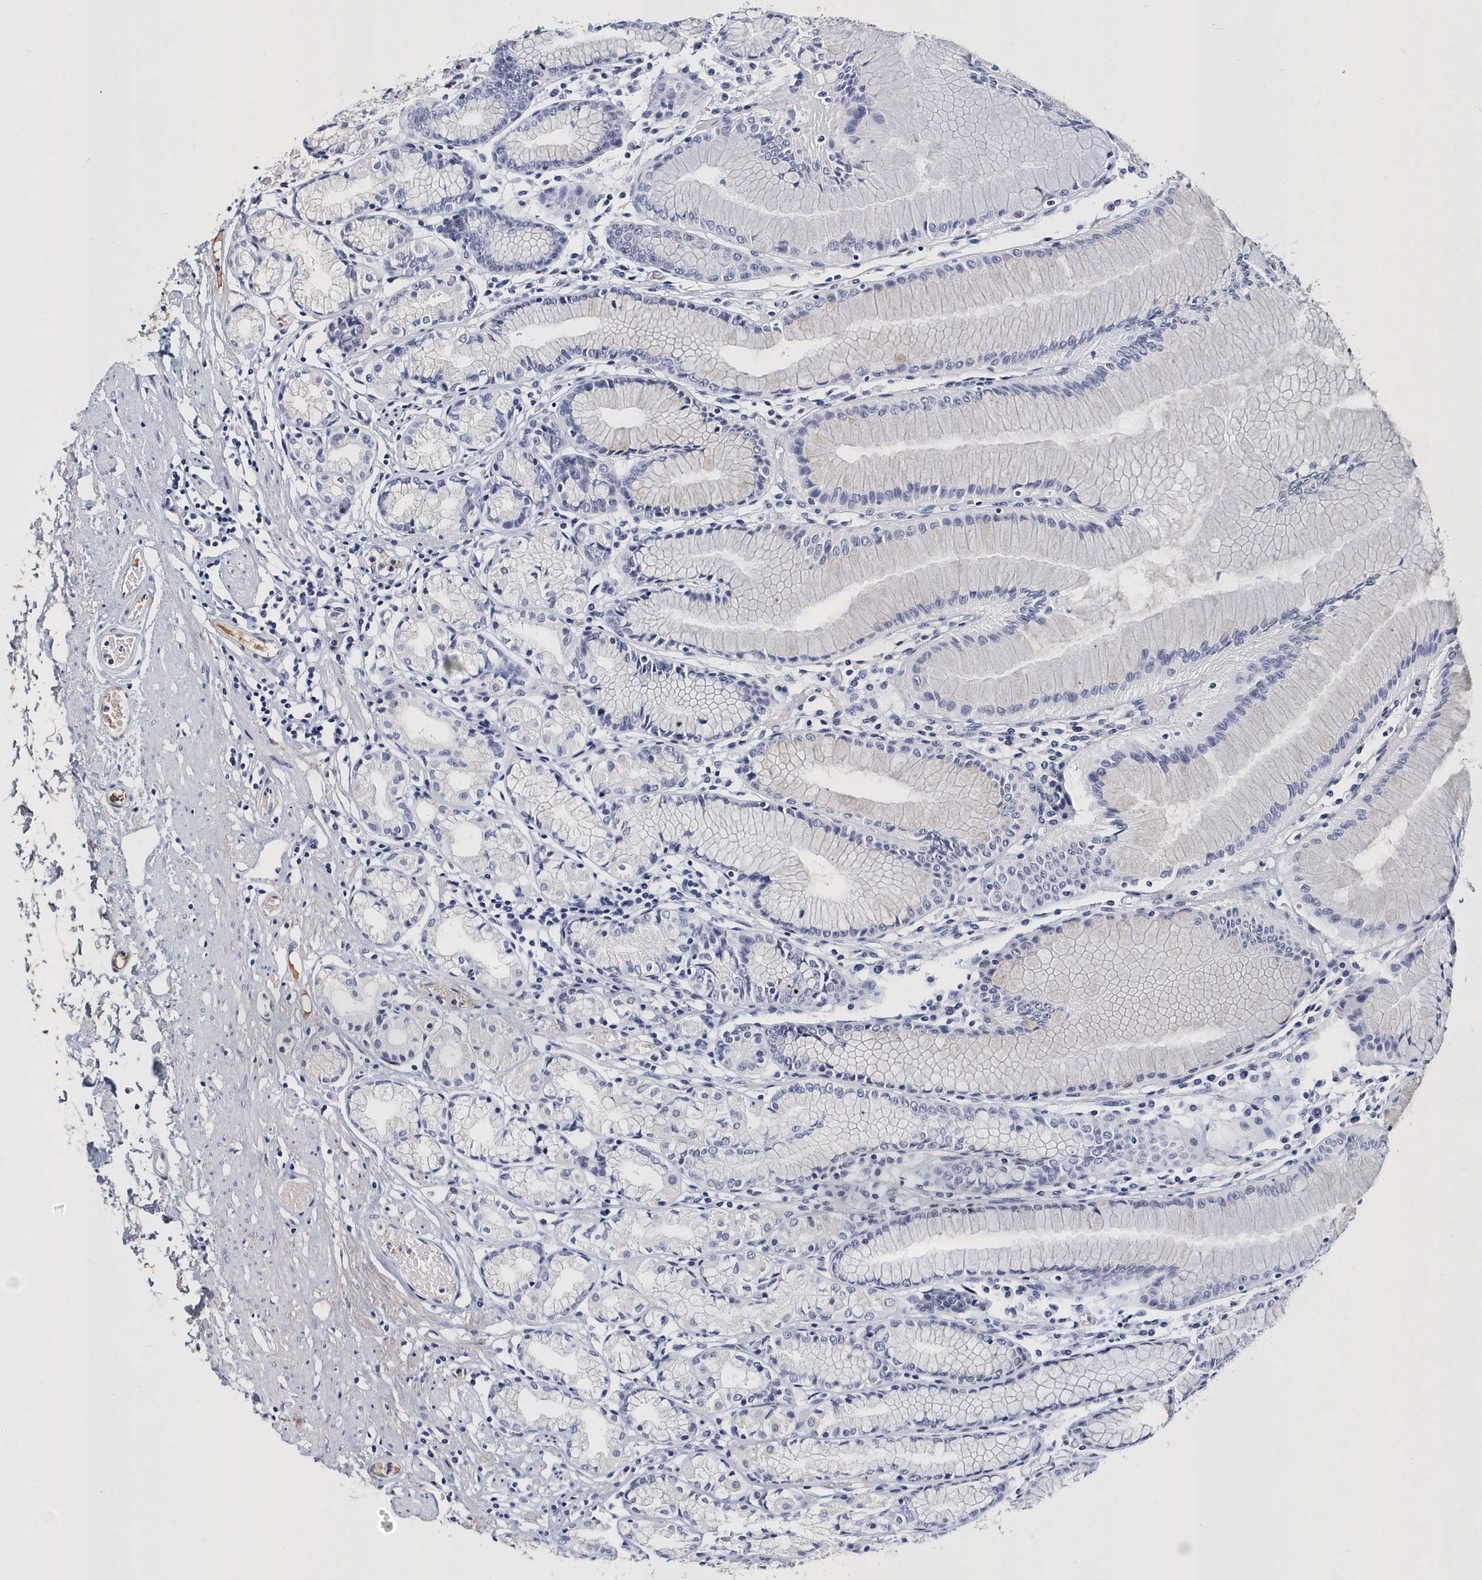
{"staining": {"intensity": "negative", "quantity": "none", "location": "none"}, "tissue": "stomach", "cell_type": "Glandular cells", "image_type": "normal", "snomed": [{"axis": "morphology", "description": "Normal tissue, NOS"}, {"axis": "topography", "description": "Stomach"}], "caption": "Protein analysis of unremarkable stomach displays no significant positivity in glandular cells.", "gene": "ITGA2B", "patient": {"sex": "female", "age": 57}}